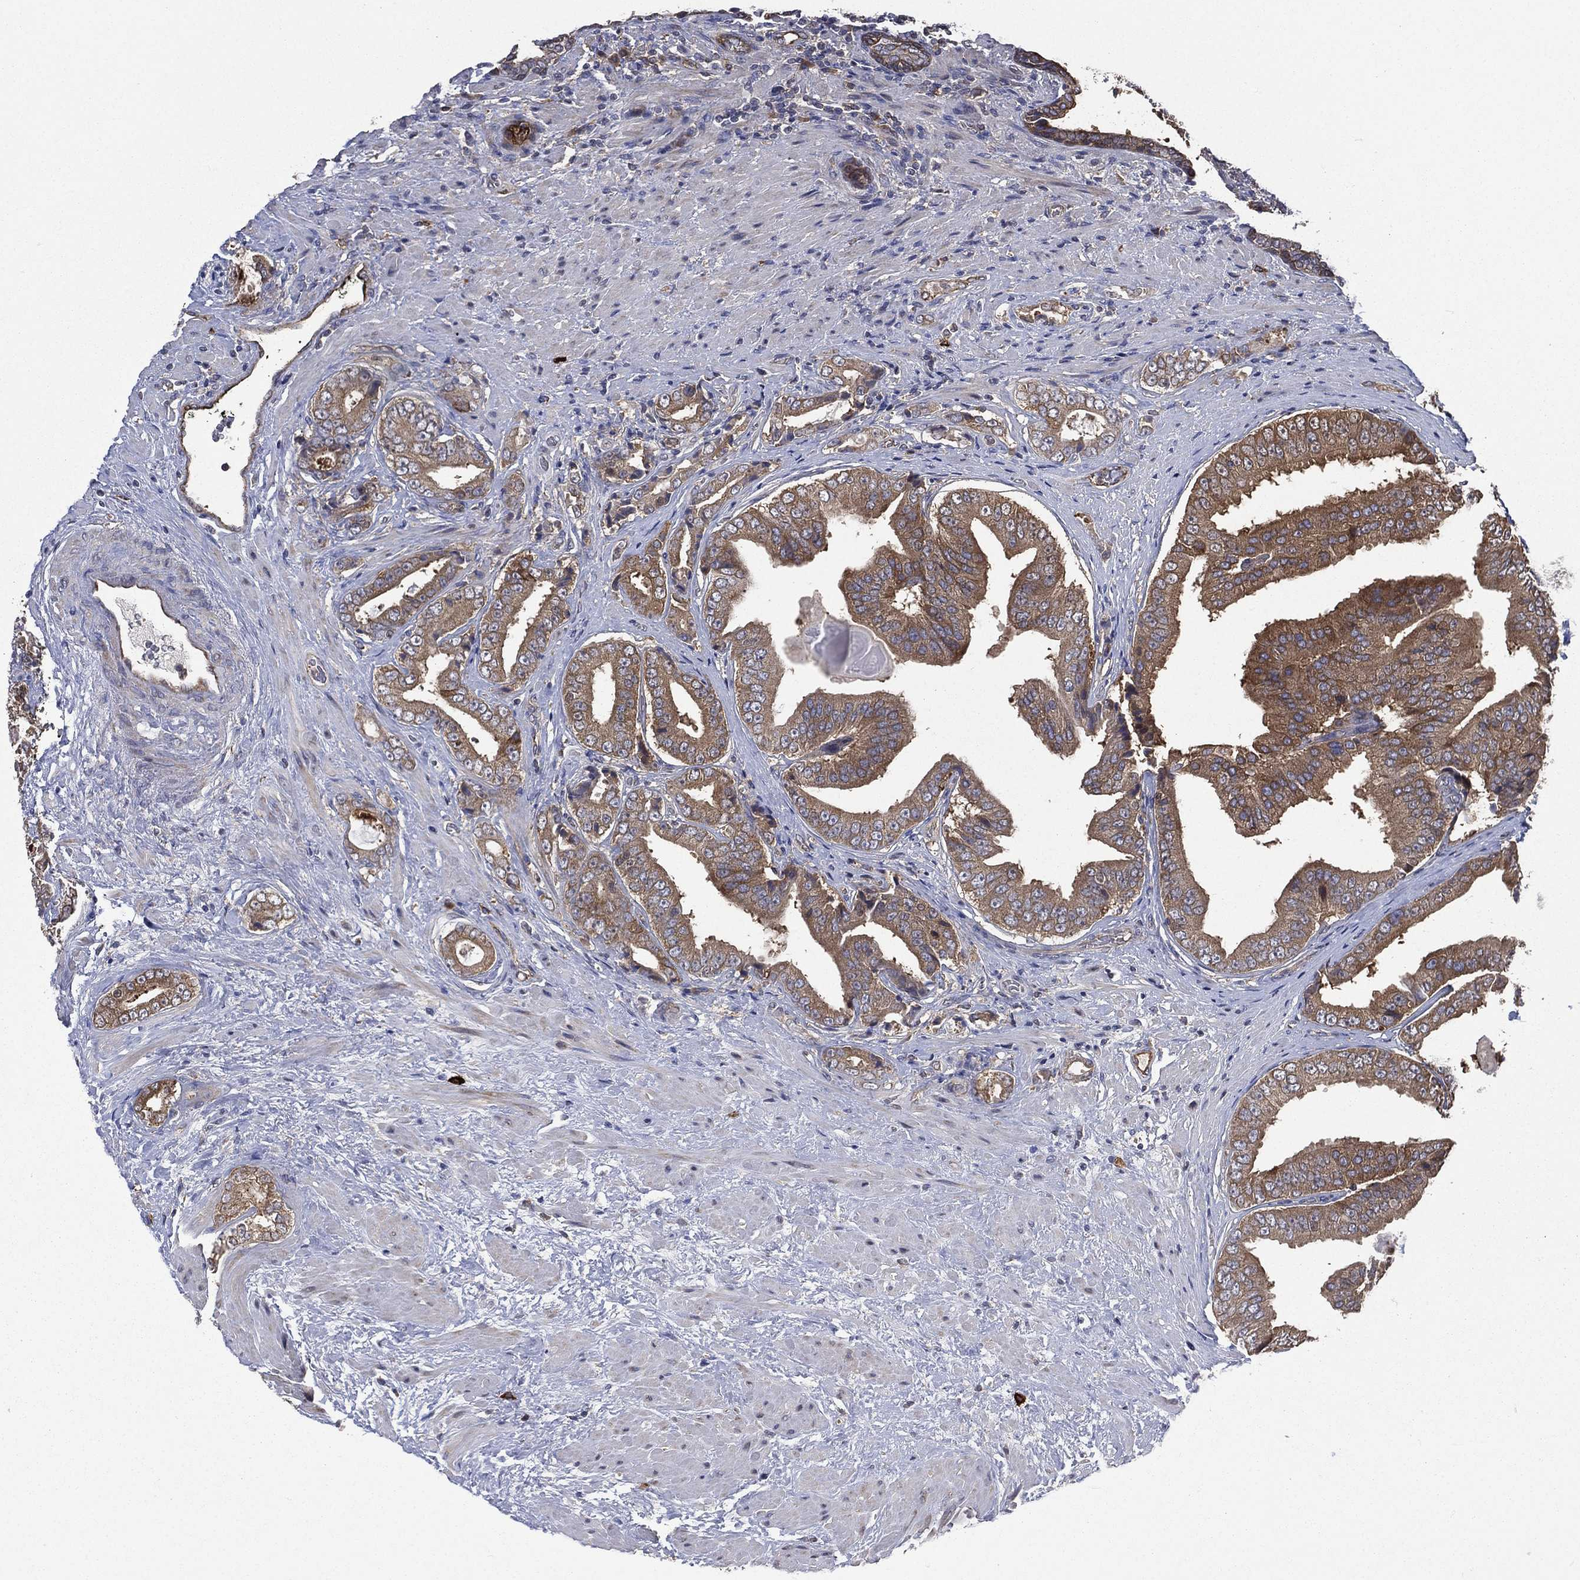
{"staining": {"intensity": "moderate", "quantity": ">75%", "location": "cytoplasmic/membranous"}, "tissue": "prostate cancer", "cell_type": "Tumor cells", "image_type": "cancer", "snomed": [{"axis": "morphology", "description": "Adenocarcinoma, Low grade"}, {"axis": "topography", "description": "Prostate and seminal vesicle, NOS"}], "caption": "Protein expression analysis of prostate cancer exhibits moderate cytoplasmic/membranous staining in about >75% of tumor cells.", "gene": "SMPD3", "patient": {"sex": "male", "age": 61}}